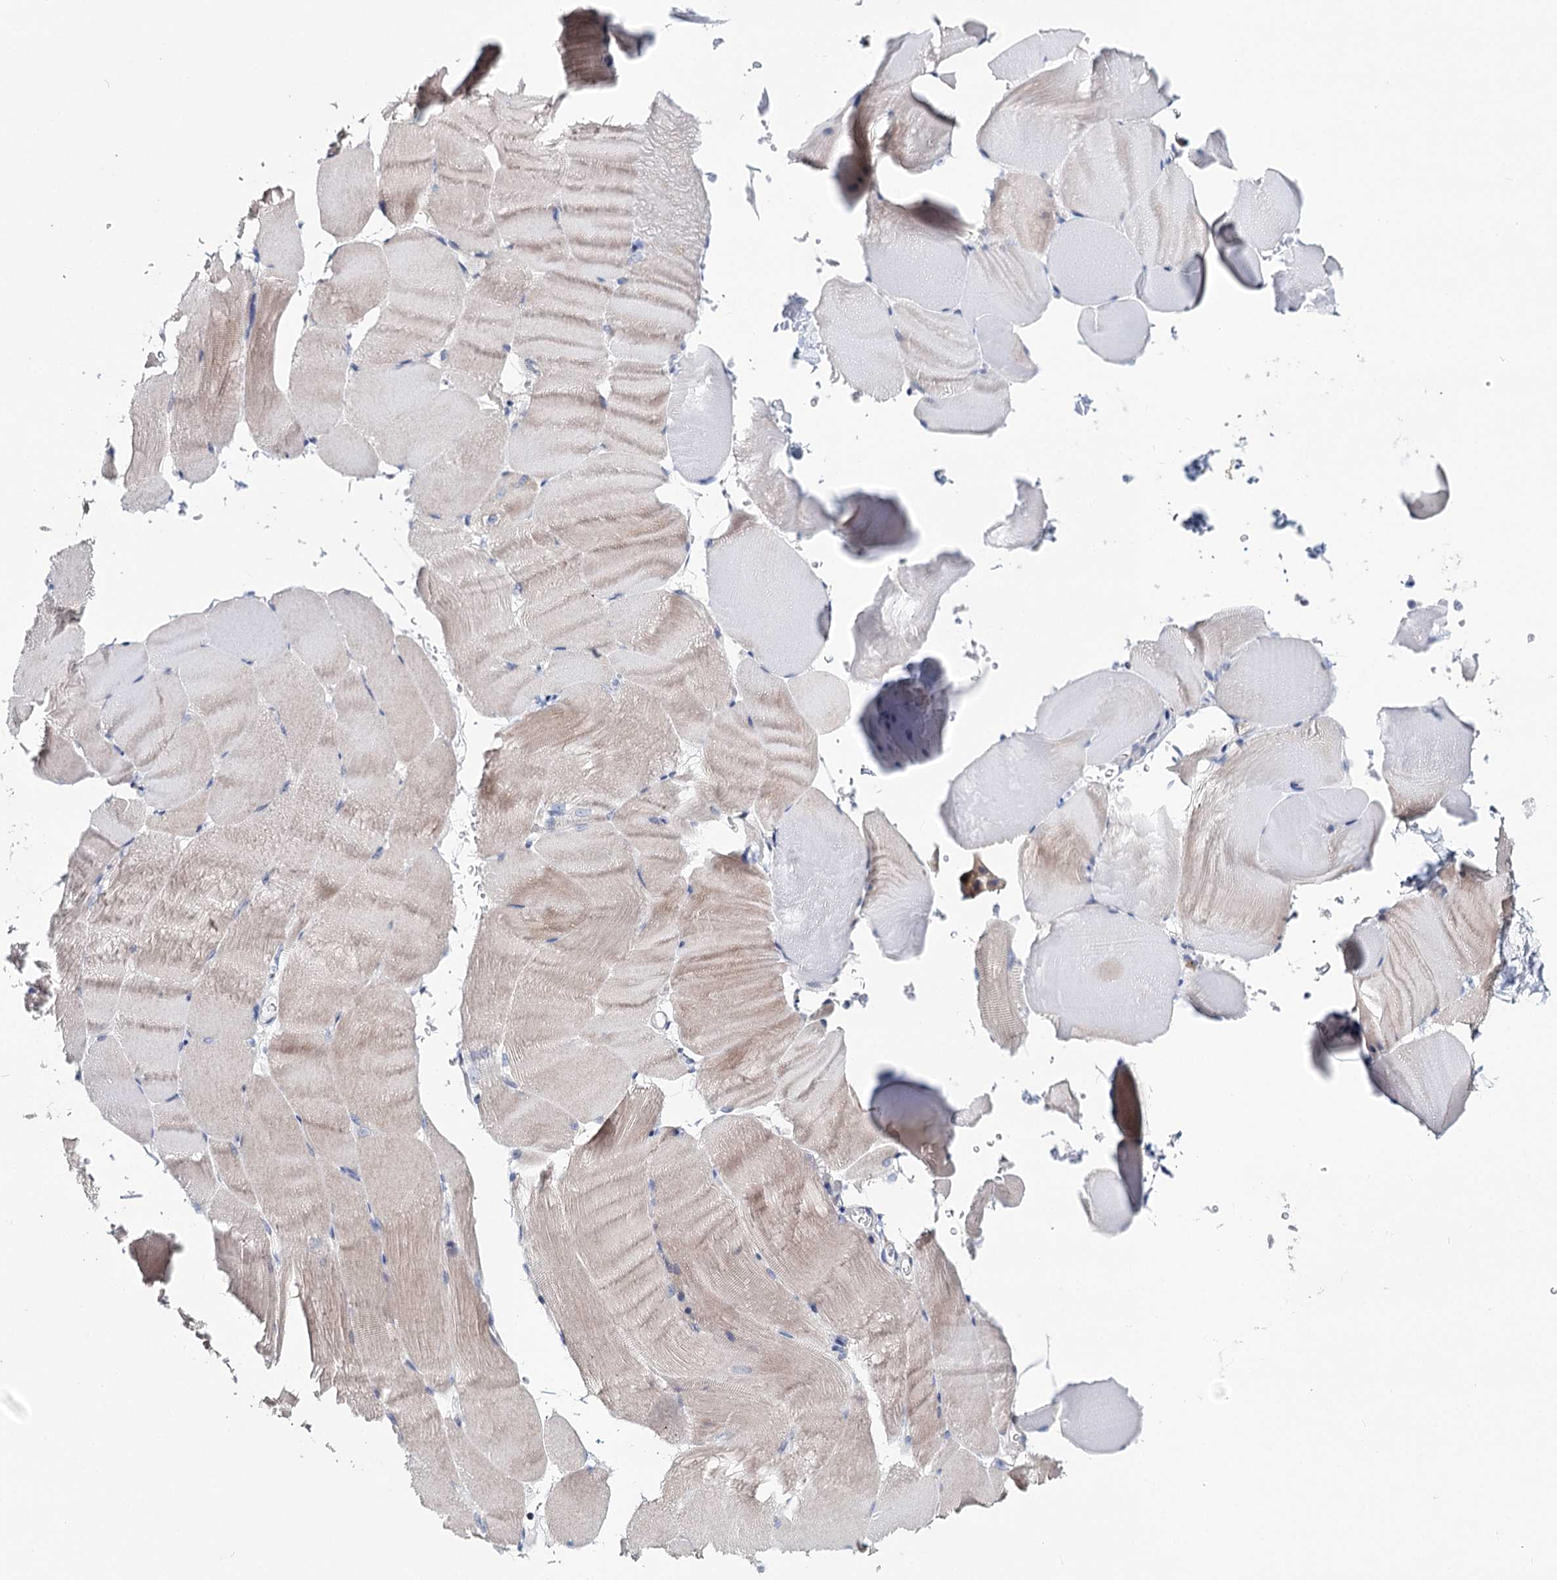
{"staining": {"intensity": "weak", "quantity": "<25%", "location": "cytoplasmic/membranous"}, "tissue": "skeletal muscle", "cell_type": "Myocytes", "image_type": "normal", "snomed": [{"axis": "morphology", "description": "Normal tissue, NOS"}, {"axis": "topography", "description": "Skeletal muscle"}, {"axis": "topography", "description": "Parathyroid gland"}], "caption": "Myocytes show no significant positivity in unremarkable skeletal muscle.", "gene": "TEX12", "patient": {"sex": "female", "age": 37}}